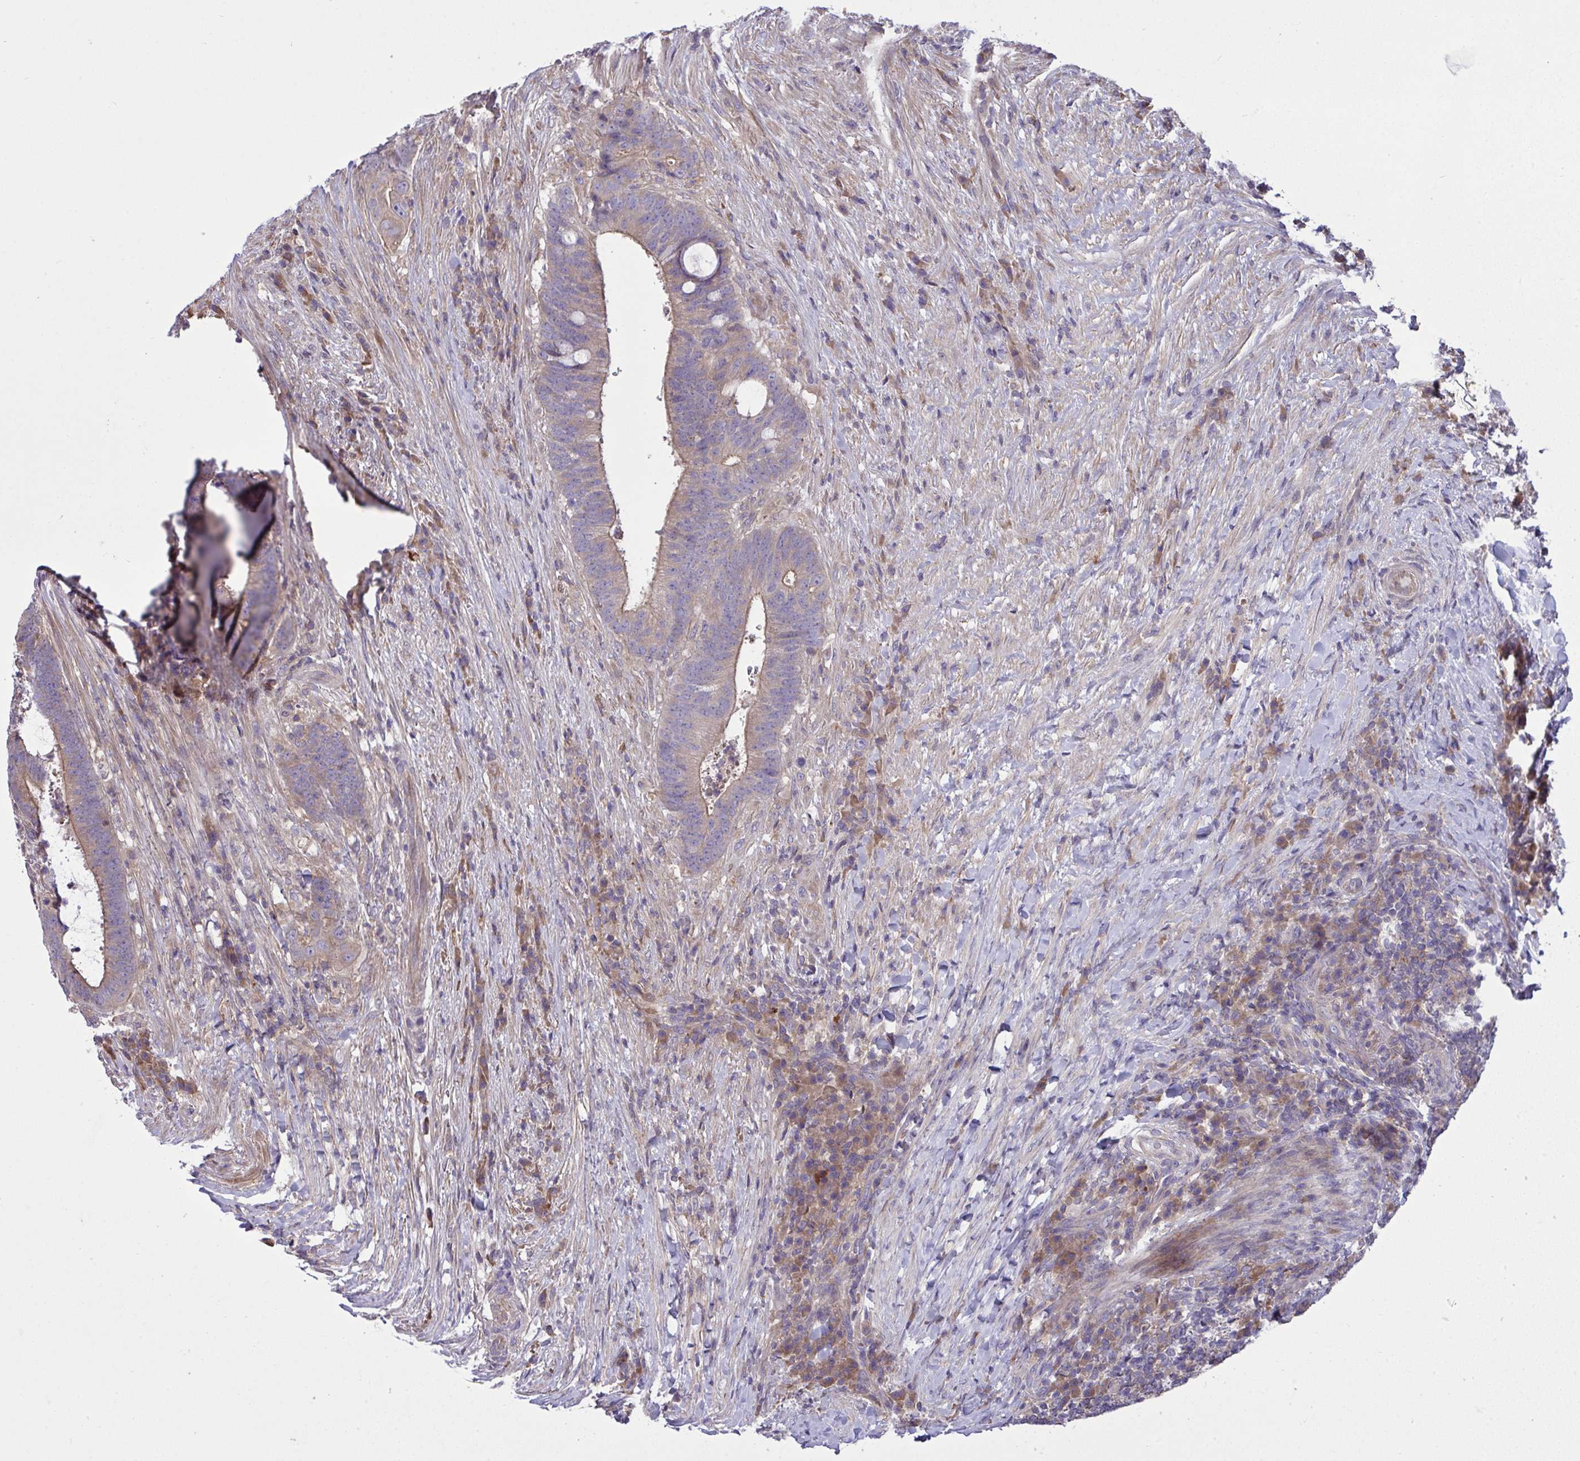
{"staining": {"intensity": "weak", "quantity": "25%-75%", "location": "cytoplasmic/membranous"}, "tissue": "colorectal cancer", "cell_type": "Tumor cells", "image_type": "cancer", "snomed": [{"axis": "morphology", "description": "Adenocarcinoma, NOS"}, {"axis": "topography", "description": "Colon"}], "caption": "An immunohistochemistry micrograph of tumor tissue is shown. Protein staining in brown labels weak cytoplasmic/membranous positivity in colorectal cancer (adenocarcinoma) within tumor cells. The protein of interest is stained brown, and the nuclei are stained in blue (DAB (3,3'-diaminobenzidine) IHC with brightfield microscopy, high magnification).", "gene": "GRB14", "patient": {"sex": "female", "age": 43}}